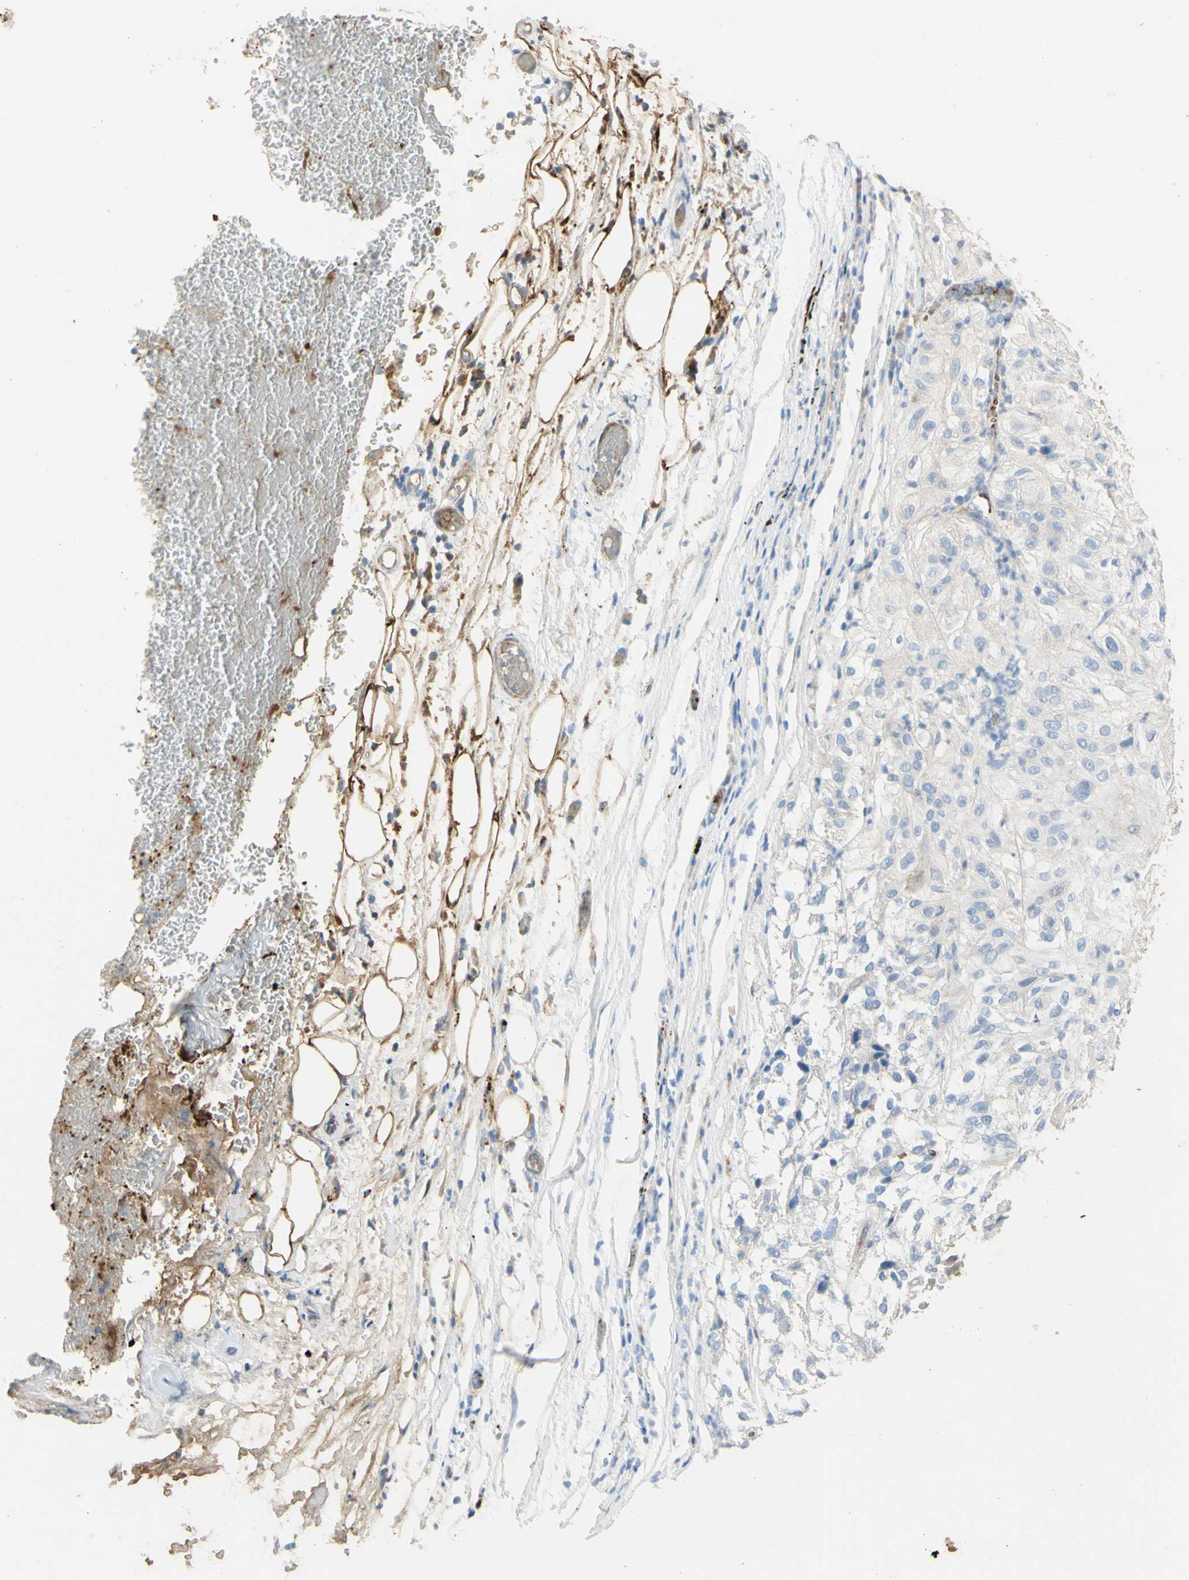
{"staining": {"intensity": "negative", "quantity": "none", "location": "none"}, "tissue": "lung cancer", "cell_type": "Tumor cells", "image_type": "cancer", "snomed": [{"axis": "morphology", "description": "Inflammation, NOS"}, {"axis": "morphology", "description": "Squamous cell carcinoma, NOS"}, {"axis": "topography", "description": "Lymph node"}, {"axis": "topography", "description": "Soft tissue"}, {"axis": "topography", "description": "Lung"}], "caption": "Immunohistochemical staining of human squamous cell carcinoma (lung) exhibits no significant expression in tumor cells. (Stains: DAB (3,3'-diaminobenzidine) immunohistochemistry with hematoxylin counter stain, Microscopy: brightfield microscopy at high magnification).", "gene": "GAN", "patient": {"sex": "male", "age": 66}}